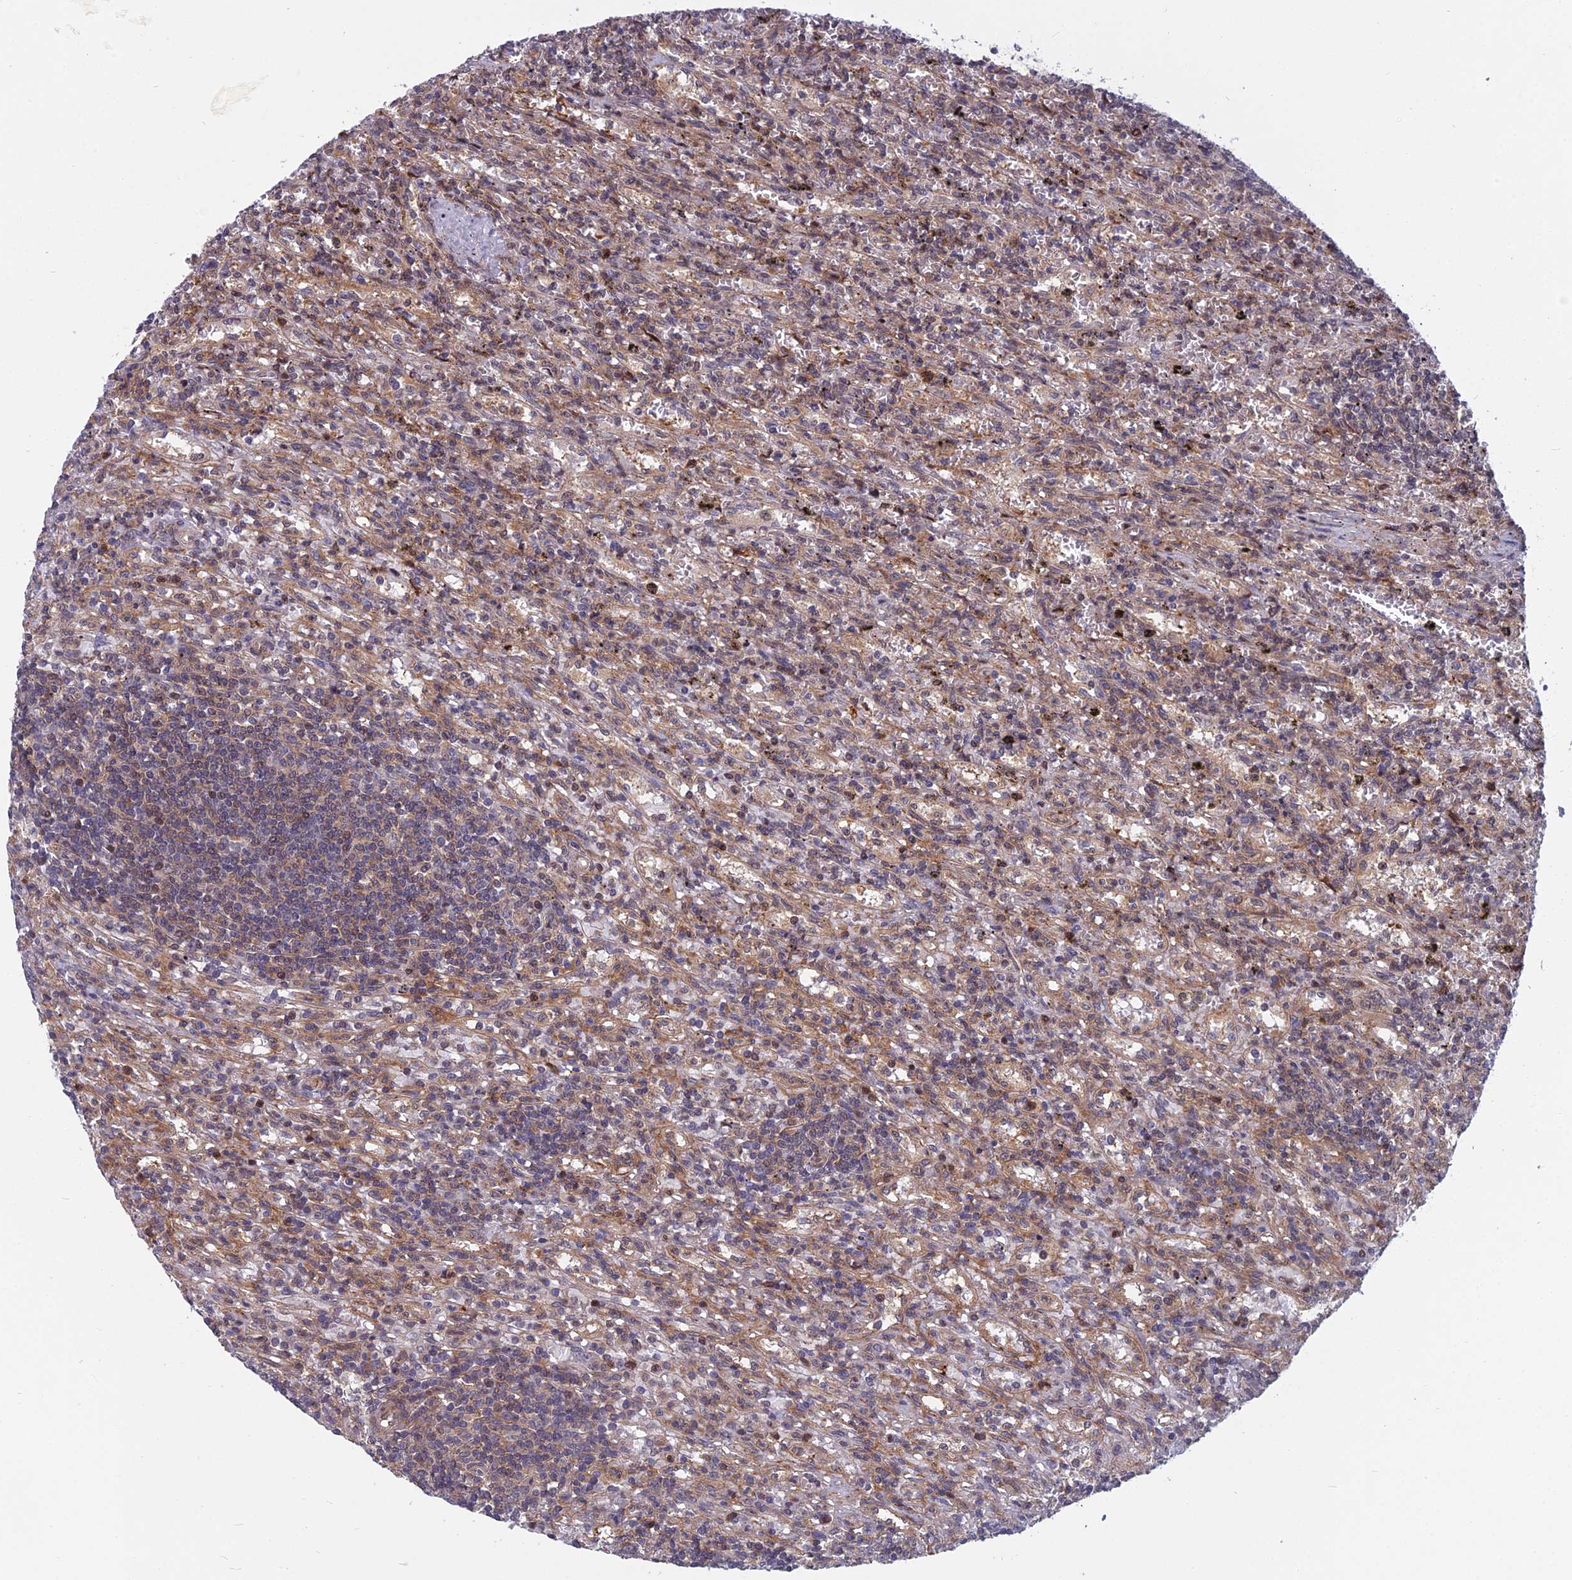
{"staining": {"intensity": "weak", "quantity": "<25%", "location": "nuclear"}, "tissue": "lymphoma", "cell_type": "Tumor cells", "image_type": "cancer", "snomed": [{"axis": "morphology", "description": "Malignant lymphoma, non-Hodgkin's type, Low grade"}, {"axis": "topography", "description": "Spleen"}], "caption": "Immunohistochemistry micrograph of human lymphoma stained for a protein (brown), which shows no staining in tumor cells.", "gene": "COMMD2", "patient": {"sex": "male", "age": 76}}